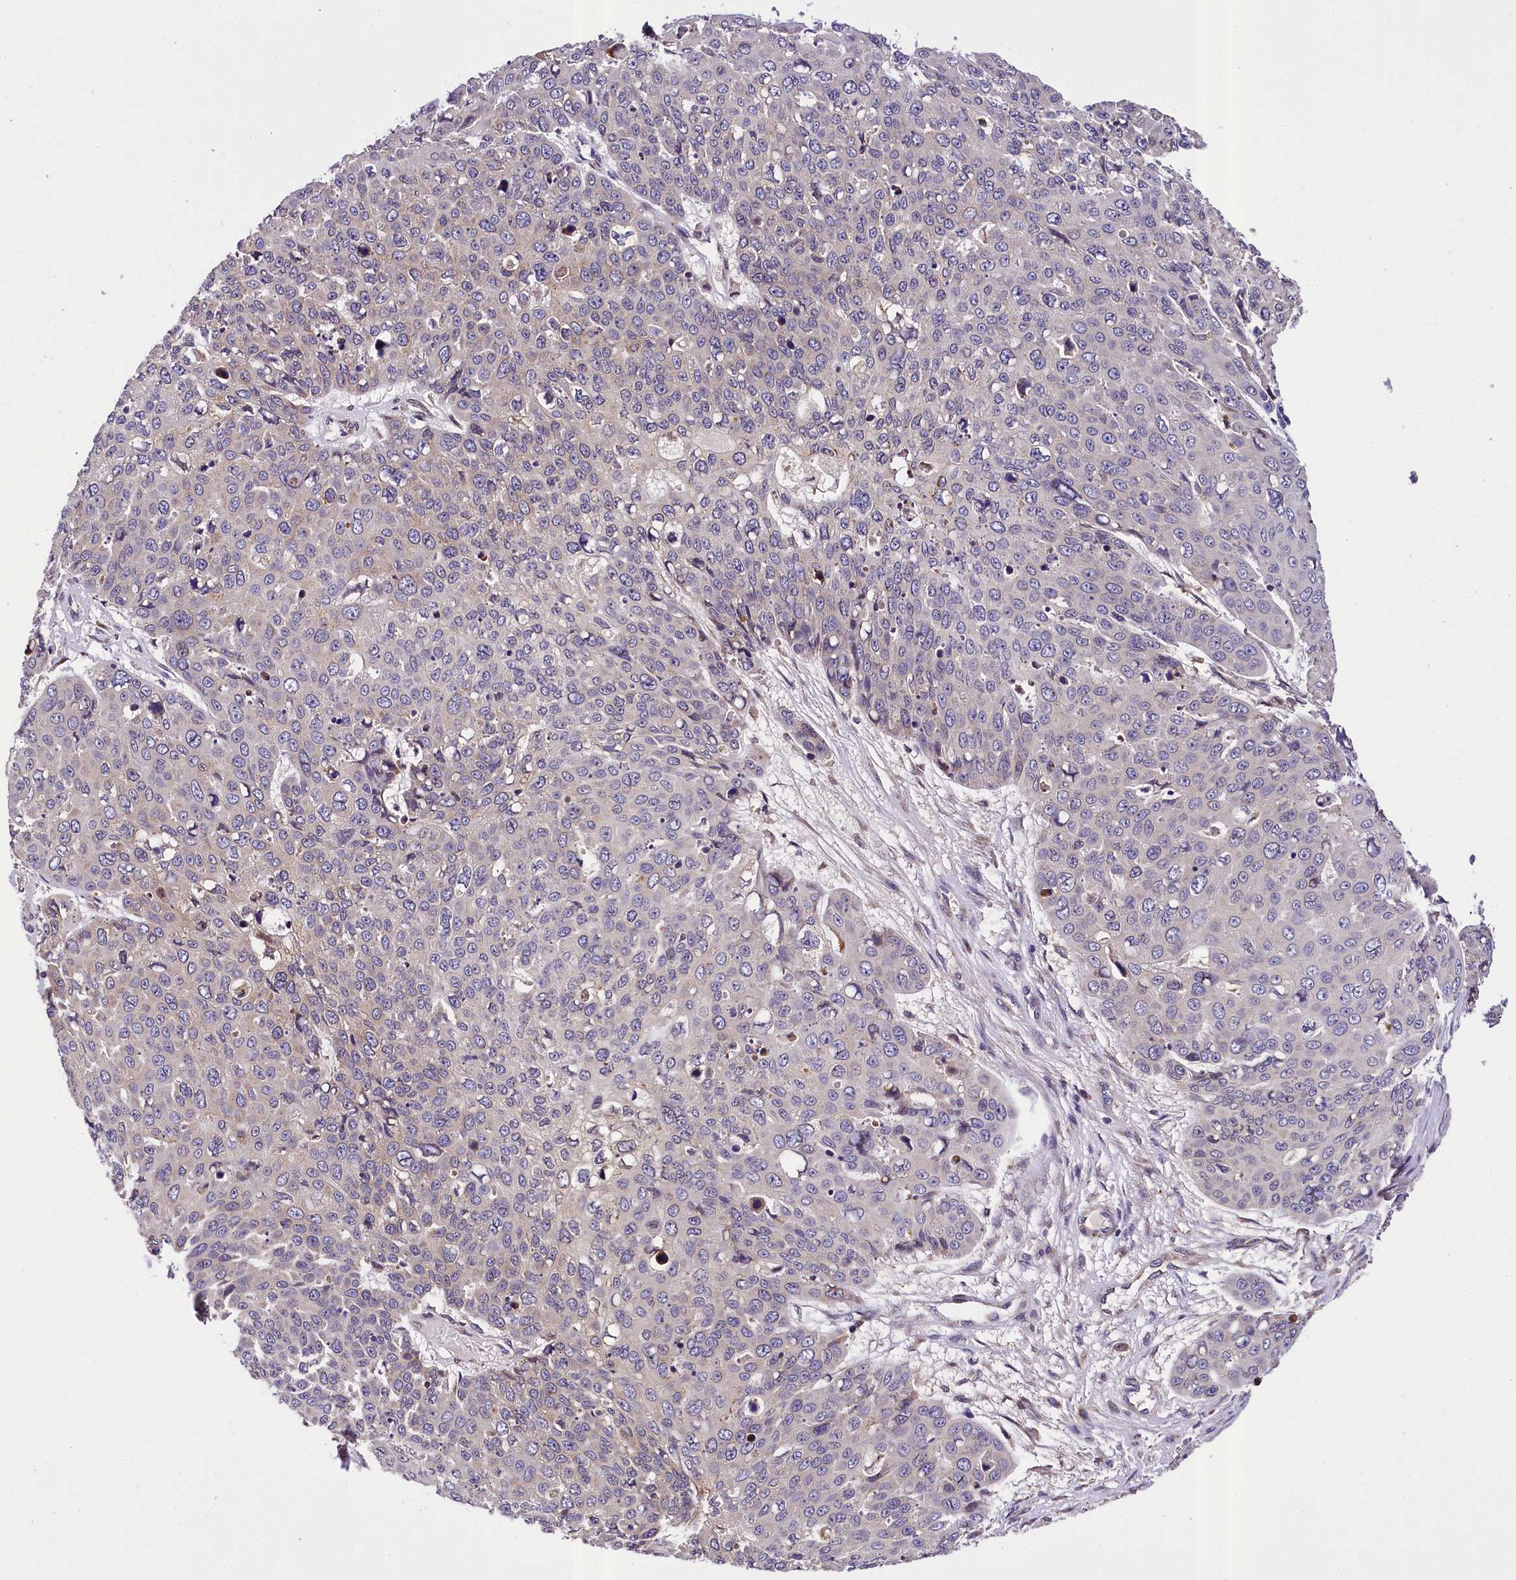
{"staining": {"intensity": "negative", "quantity": "none", "location": "none"}, "tissue": "skin cancer", "cell_type": "Tumor cells", "image_type": "cancer", "snomed": [{"axis": "morphology", "description": "Squamous cell carcinoma, NOS"}, {"axis": "topography", "description": "Skin"}], "caption": "An immunohistochemistry micrograph of skin cancer is shown. There is no staining in tumor cells of skin cancer.", "gene": "SUPV3L1", "patient": {"sex": "male", "age": 71}}